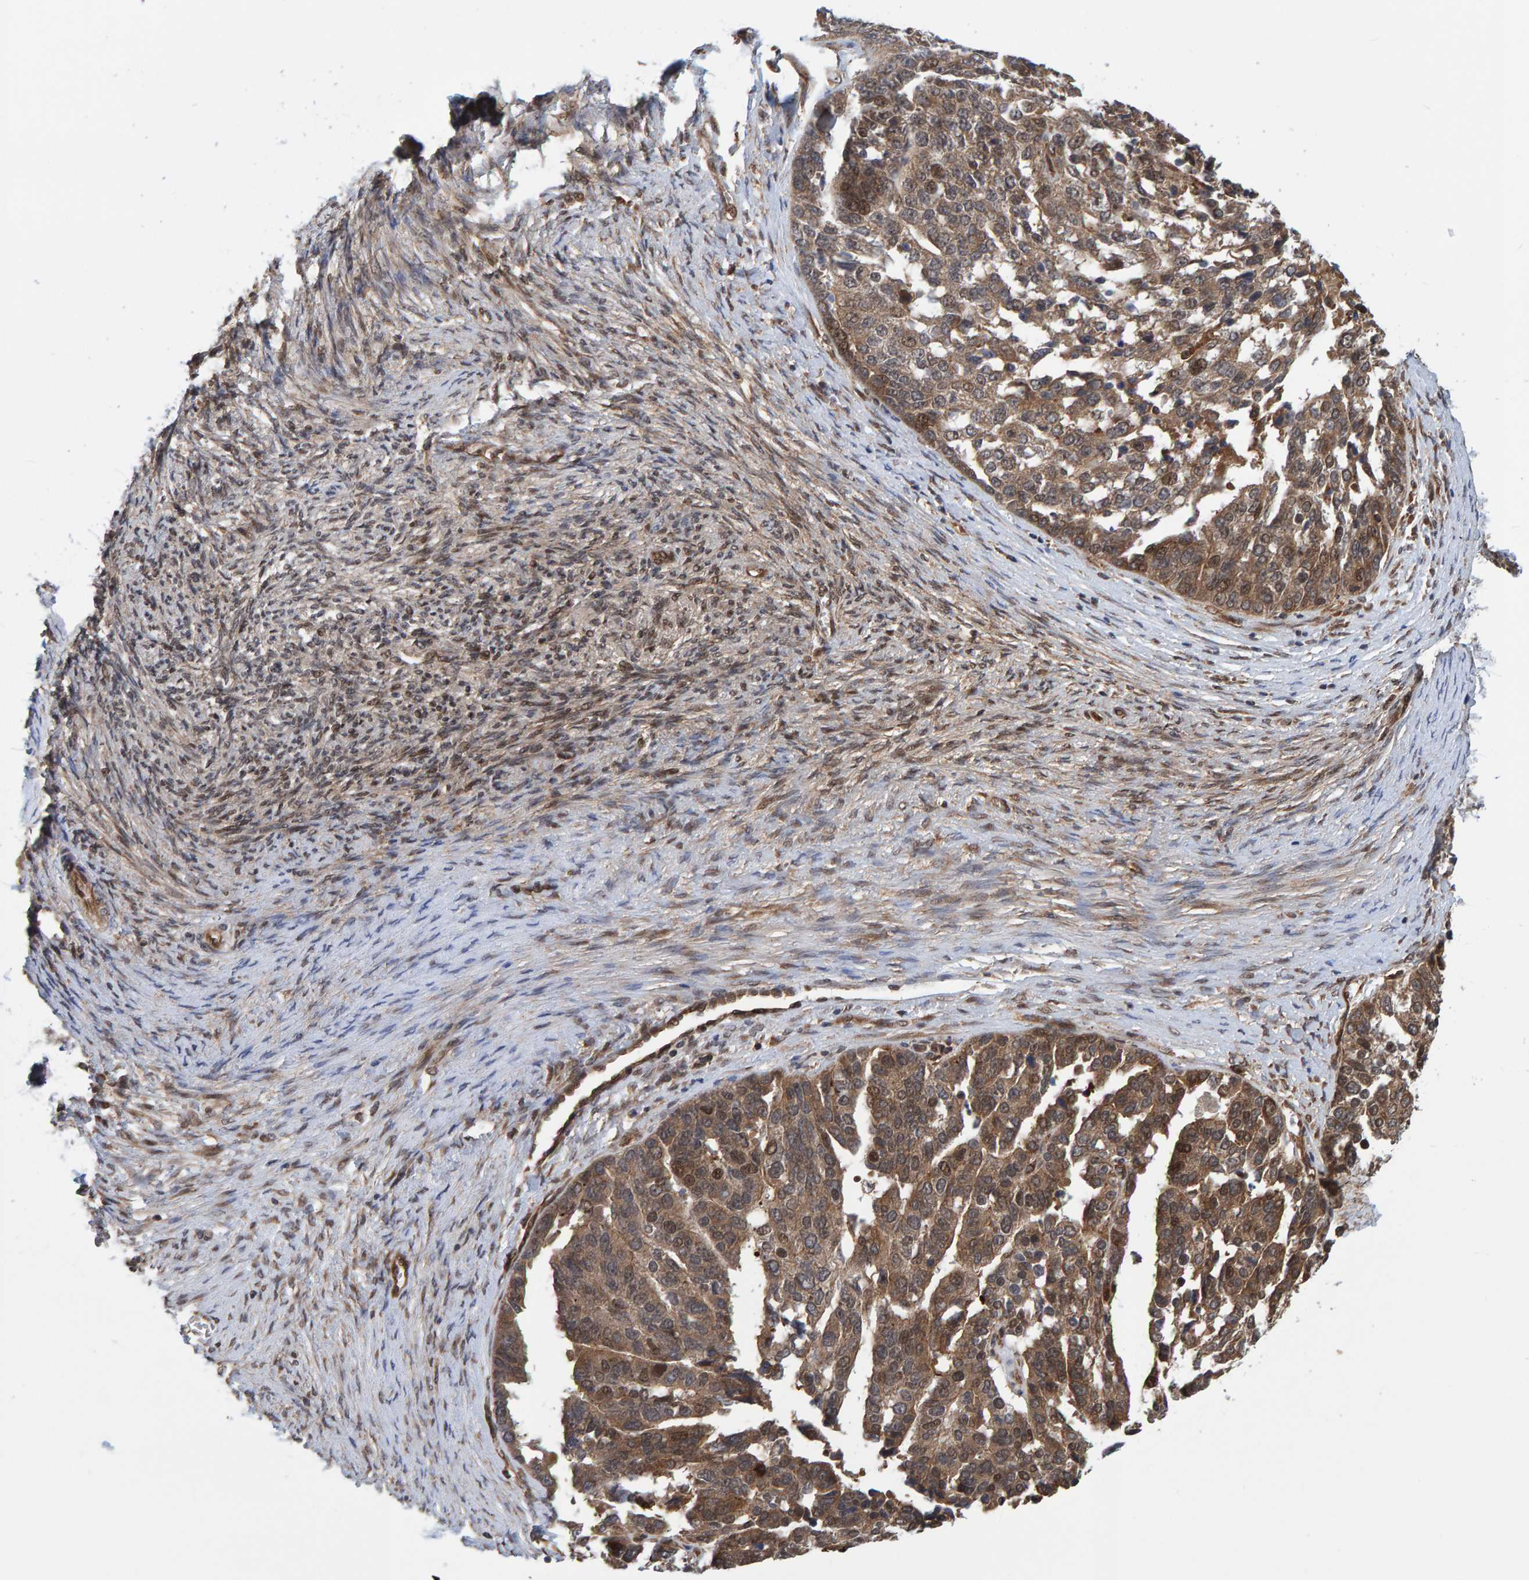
{"staining": {"intensity": "moderate", "quantity": ">75%", "location": "cytoplasmic/membranous"}, "tissue": "ovarian cancer", "cell_type": "Tumor cells", "image_type": "cancer", "snomed": [{"axis": "morphology", "description": "Cystadenocarcinoma, serous, NOS"}, {"axis": "topography", "description": "Ovary"}], "caption": "A photomicrograph of serous cystadenocarcinoma (ovarian) stained for a protein reveals moderate cytoplasmic/membranous brown staining in tumor cells.", "gene": "SCRN2", "patient": {"sex": "female", "age": 44}}